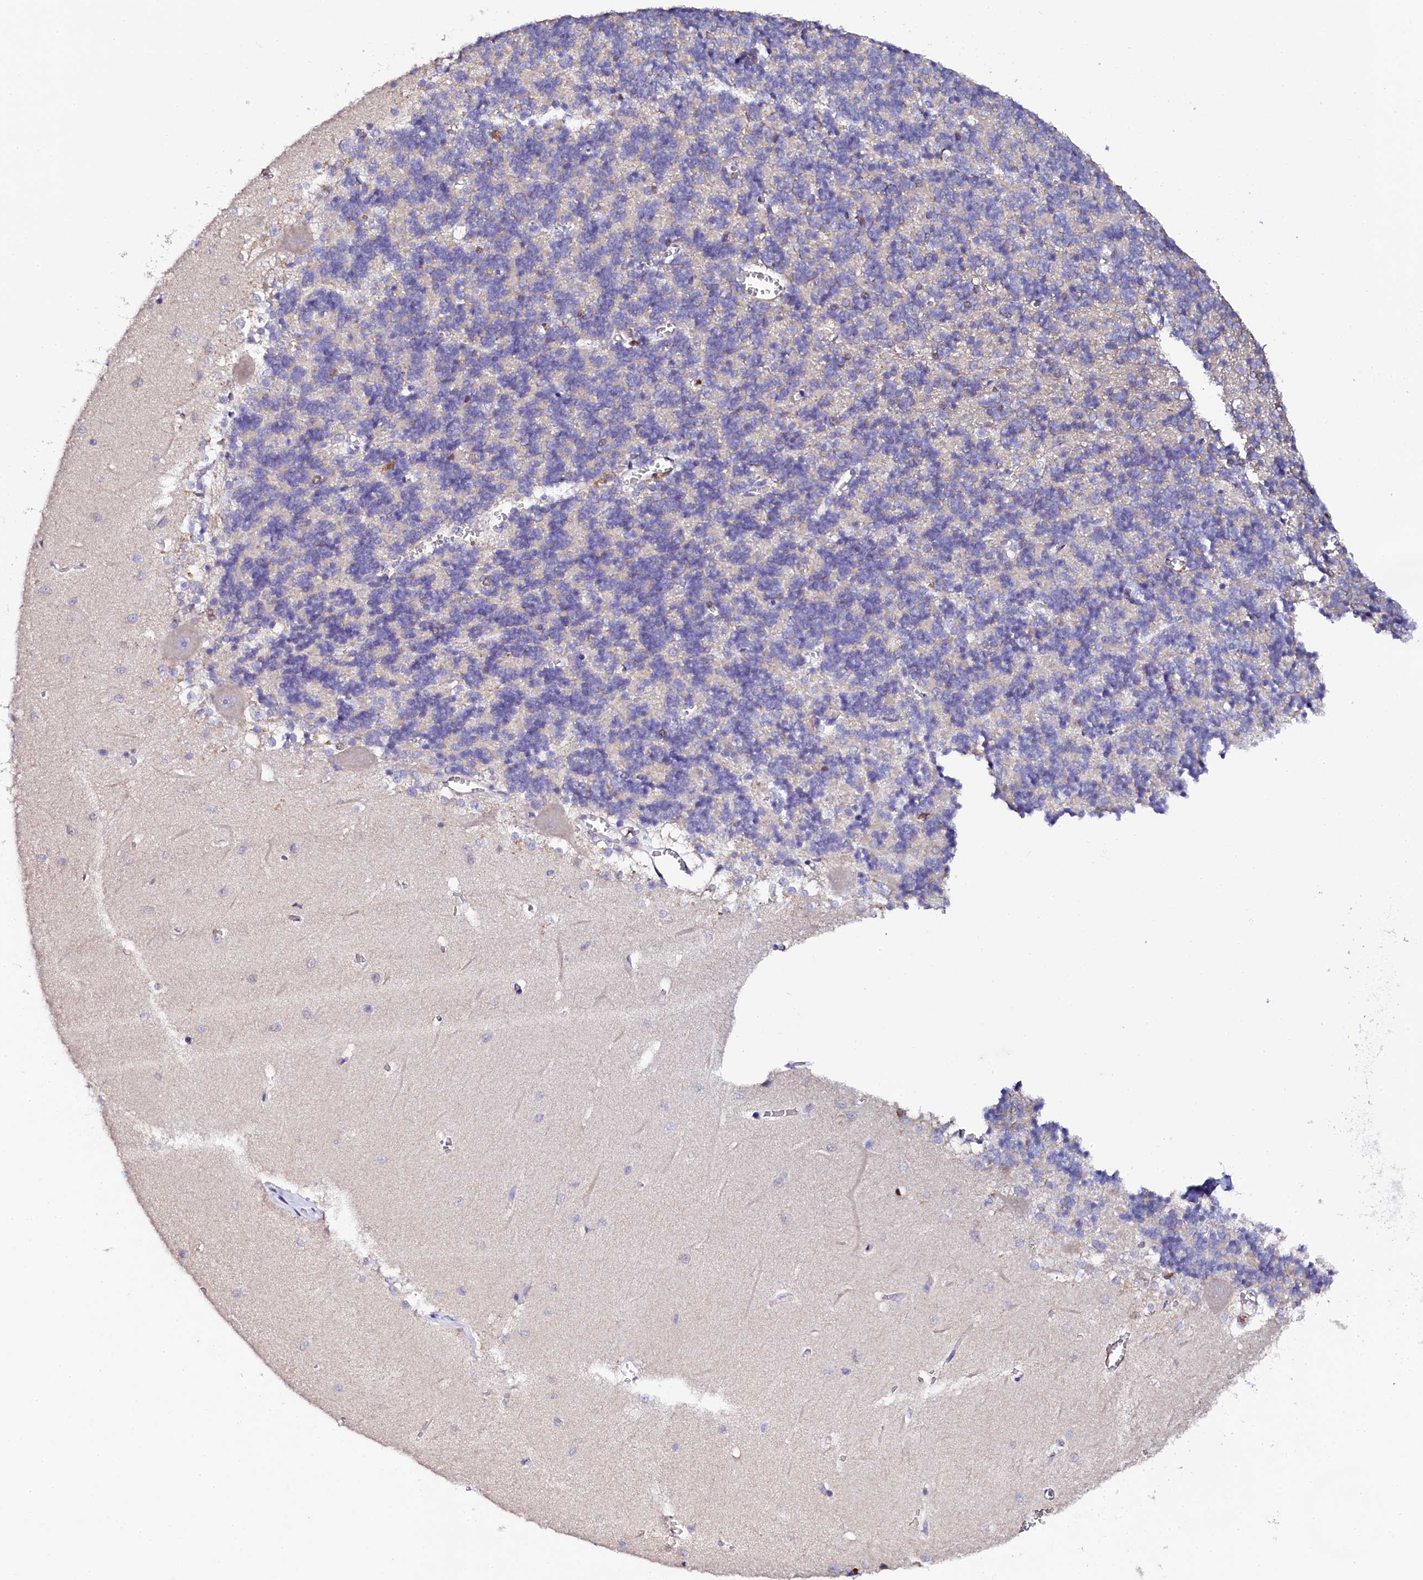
{"staining": {"intensity": "negative", "quantity": "none", "location": "none"}, "tissue": "cerebellum", "cell_type": "Cells in granular layer", "image_type": "normal", "snomed": [{"axis": "morphology", "description": "Normal tissue, NOS"}, {"axis": "topography", "description": "Cerebellum"}], "caption": "The histopathology image exhibits no significant staining in cells in granular layer of cerebellum.", "gene": "NAA16", "patient": {"sex": "male", "age": 37}}